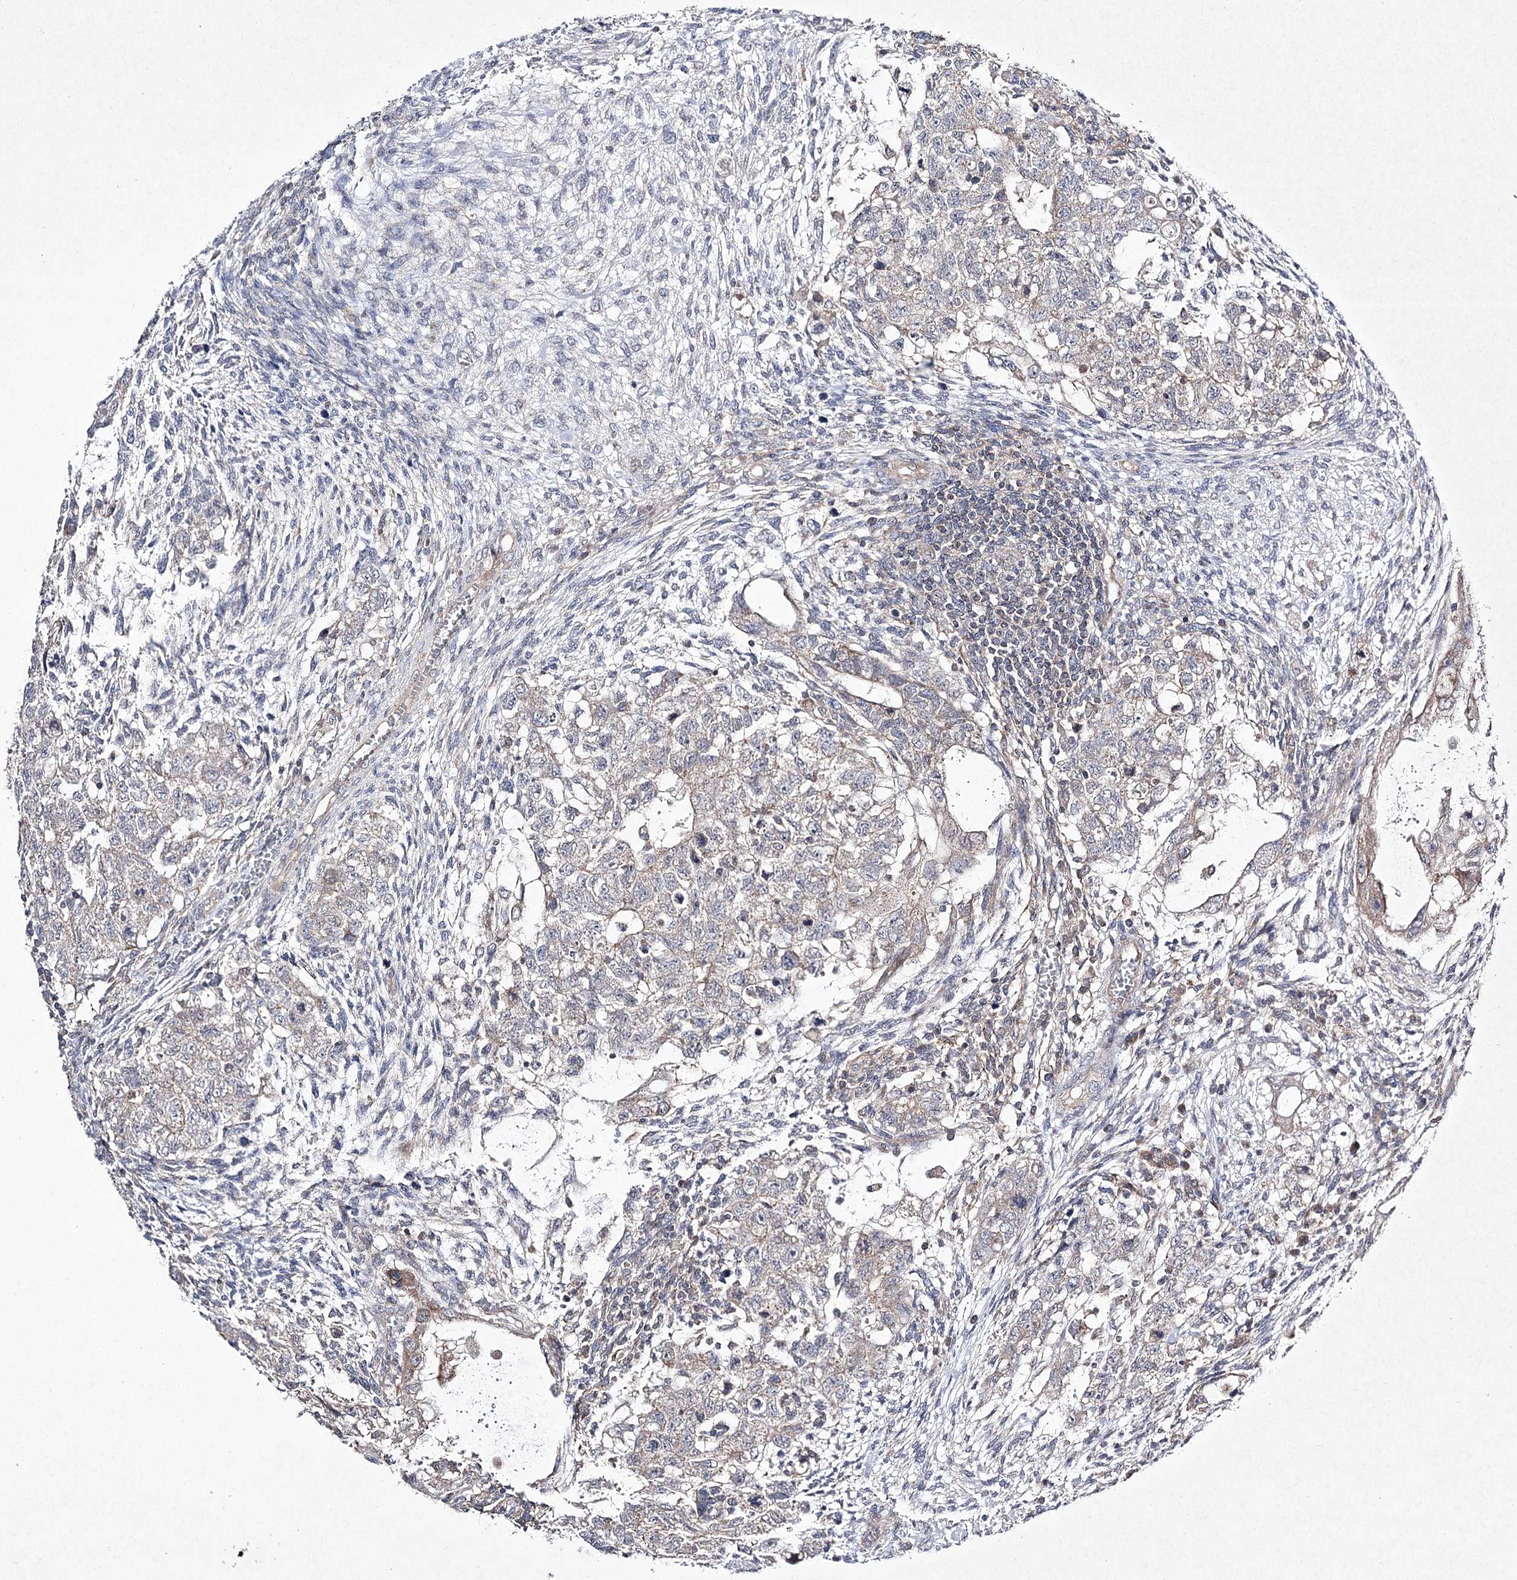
{"staining": {"intensity": "negative", "quantity": "none", "location": "none"}, "tissue": "testis cancer", "cell_type": "Tumor cells", "image_type": "cancer", "snomed": [{"axis": "morphology", "description": "Carcinoma, Embryonal, NOS"}, {"axis": "topography", "description": "Testis"}], "caption": "Human testis cancer stained for a protein using IHC shows no positivity in tumor cells.", "gene": "FANCL", "patient": {"sex": "male", "age": 37}}